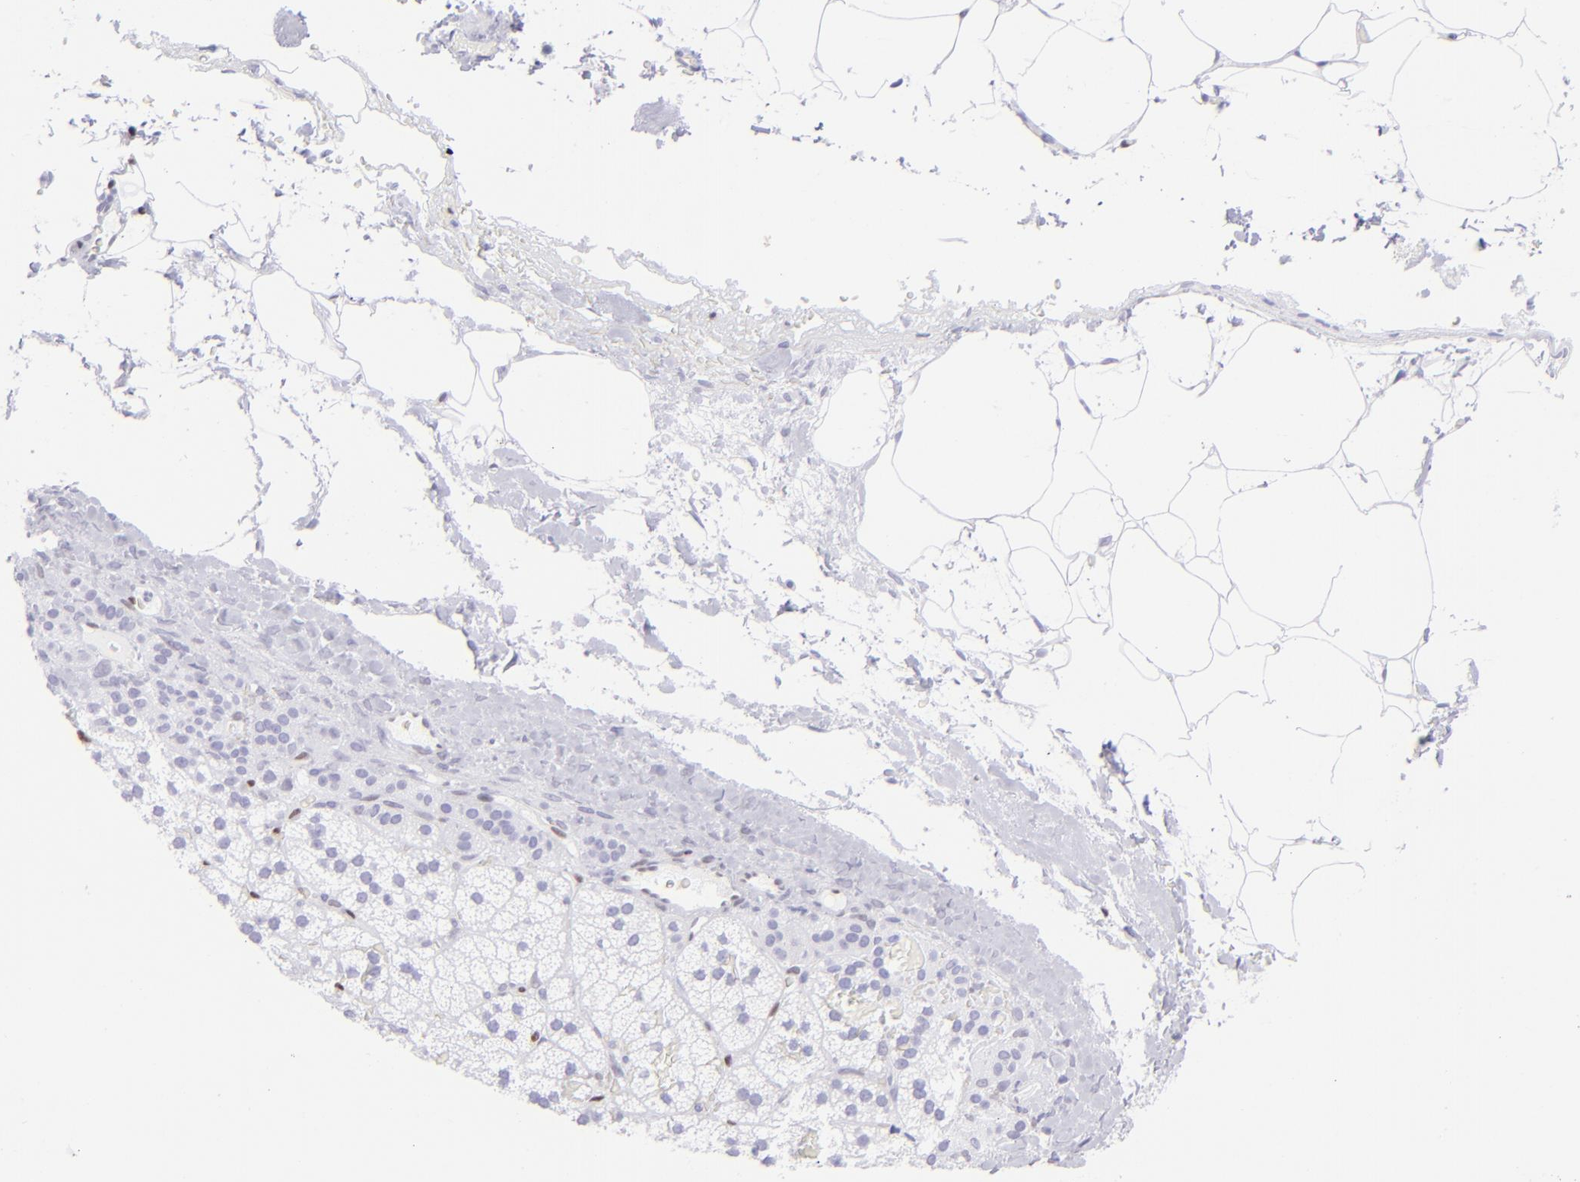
{"staining": {"intensity": "negative", "quantity": "none", "location": "none"}, "tissue": "adrenal gland", "cell_type": "Glandular cells", "image_type": "normal", "snomed": [{"axis": "morphology", "description": "Normal tissue, NOS"}, {"axis": "topography", "description": "Adrenal gland"}], "caption": "High magnification brightfield microscopy of unremarkable adrenal gland stained with DAB (3,3'-diaminobenzidine) (brown) and counterstained with hematoxylin (blue): glandular cells show no significant staining. (DAB (3,3'-diaminobenzidine) immunohistochemistry with hematoxylin counter stain).", "gene": "ETS1", "patient": {"sex": "male", "age": 35}}